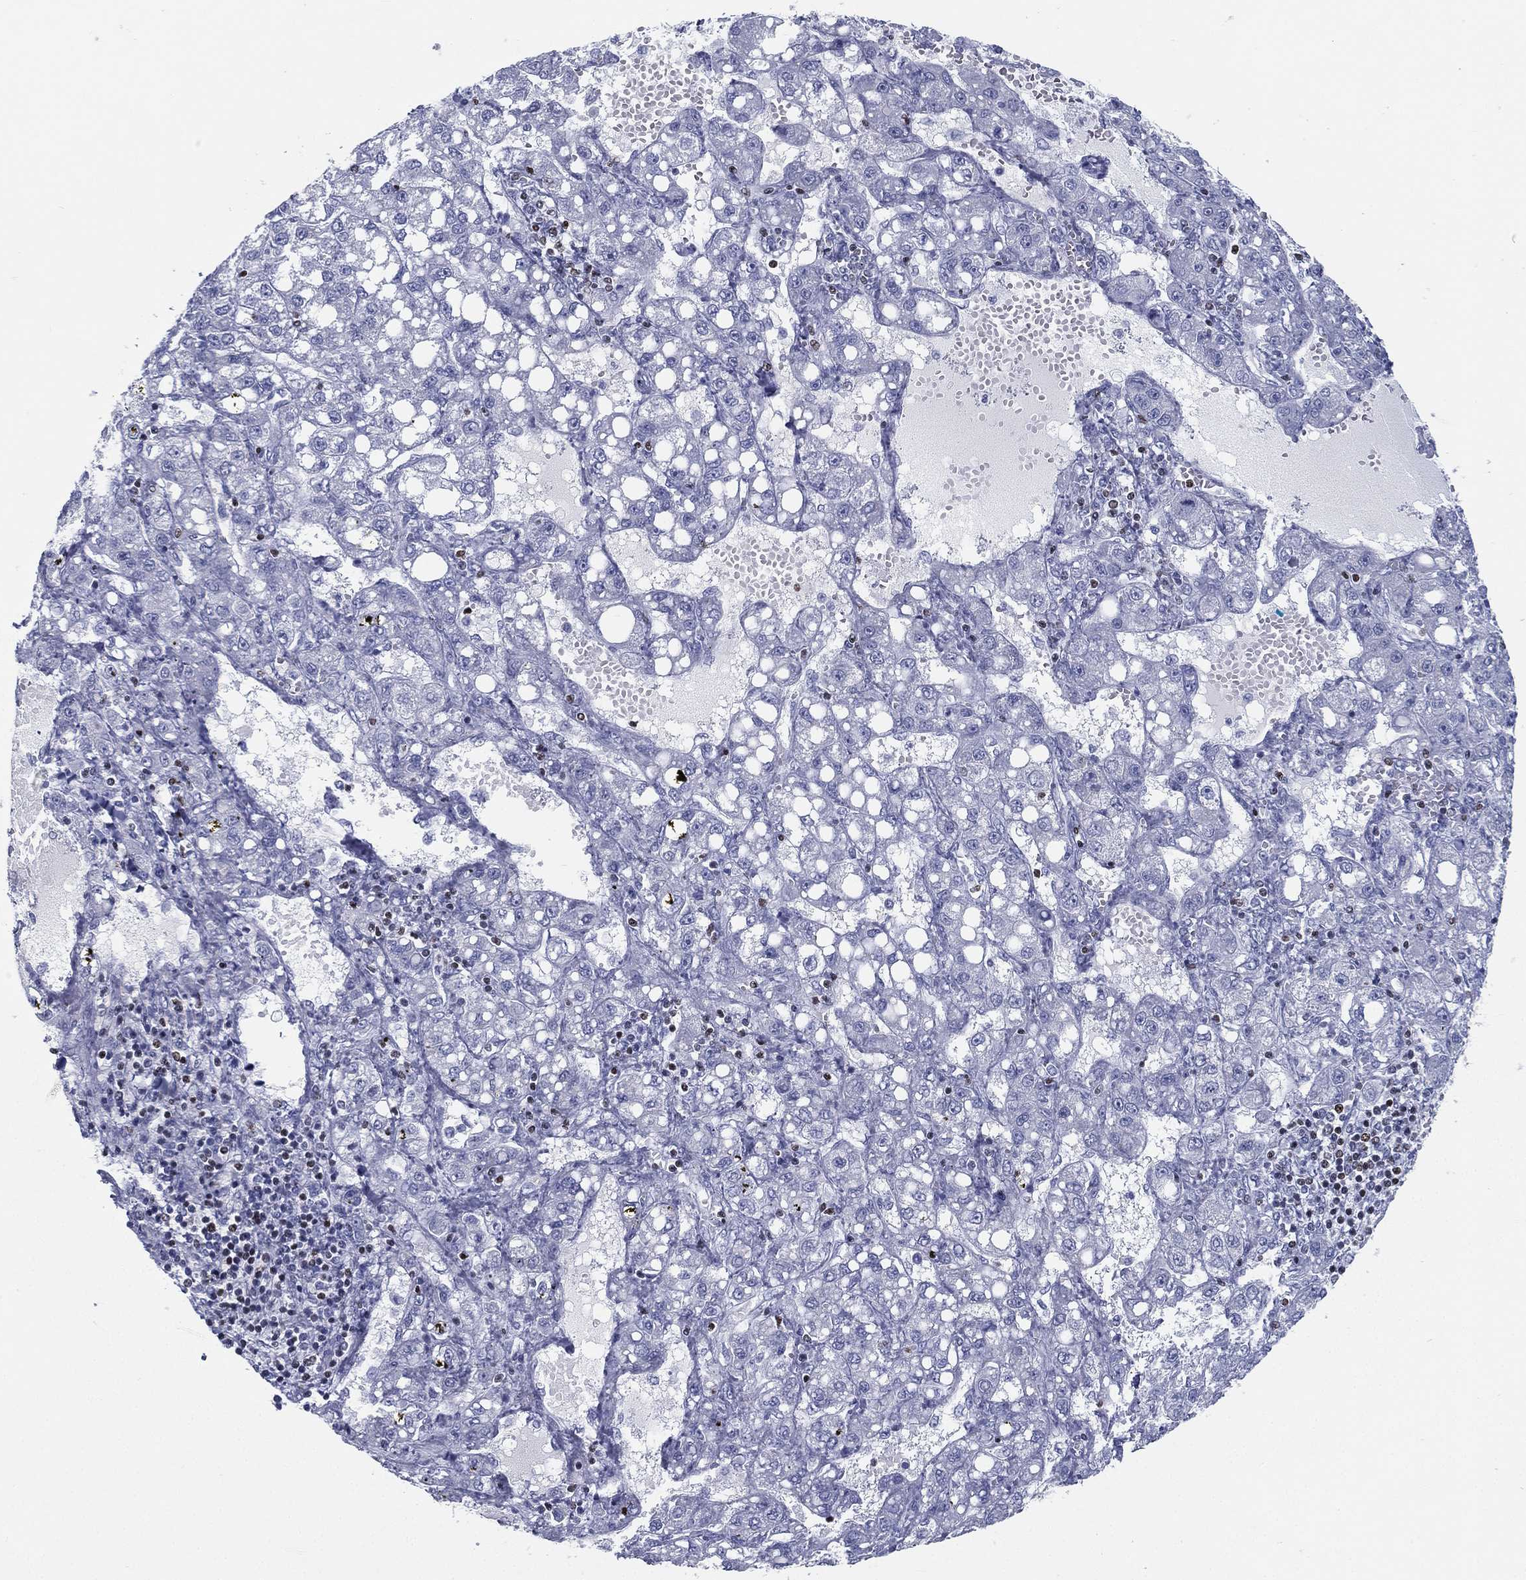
{"staining": {"intensity": "negative", "quantity": "none", "location": "none"}, "tissue": "liver cancer", "cell_type": "Tumor cells", "image_type": "cancer", "snomed": [{"axis": "morphology", "description": "Carcinoma, Hepatocellular, NOS"}, {"axis": "topography", "description": "Liver"}], "caption": "This is an immunohistochemistry histopathology image of human liver cancer. There is no positivity in tumor cells.", "gene": "PYHIN1", "patient": {"sex": "female", "age": 65}}